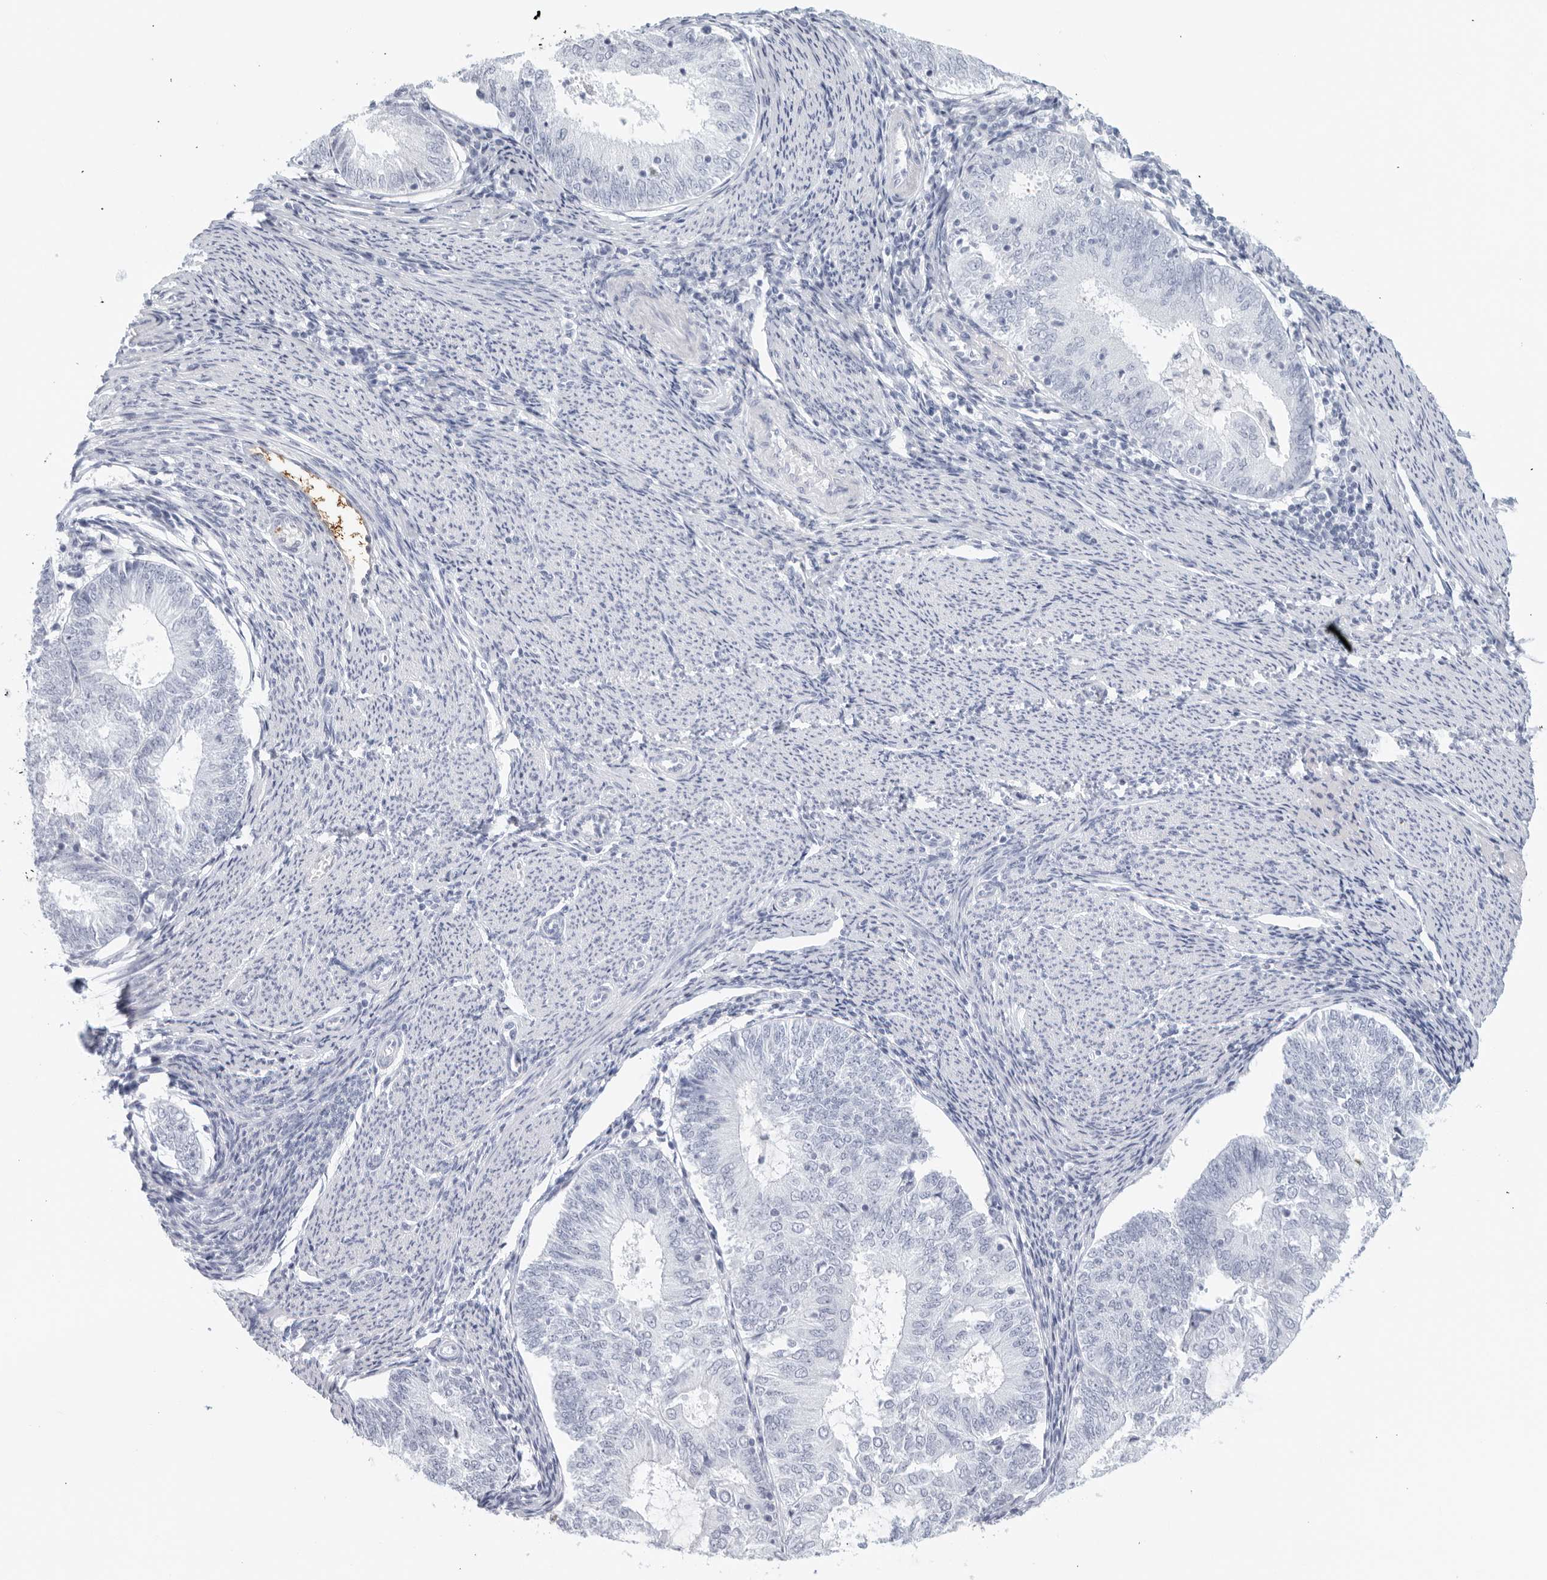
{"staining": {"intensity": "negative", "quantity": "none", "location": "none"}, "tissue": "endometrial cancer", "cell_type": "Tumor cells", "image_type": "cancer", "snomed": [{"axis": "morphology", "description": "Adenocarcinoma, NOS"}, {"axis": "topography", "description": "Endometrium"}], "caption": "The micrograph reveals no staining of tumor cells in endometrial cancer.", "gene": "FGG", "patient": {"sex": "female", "age": 57}}